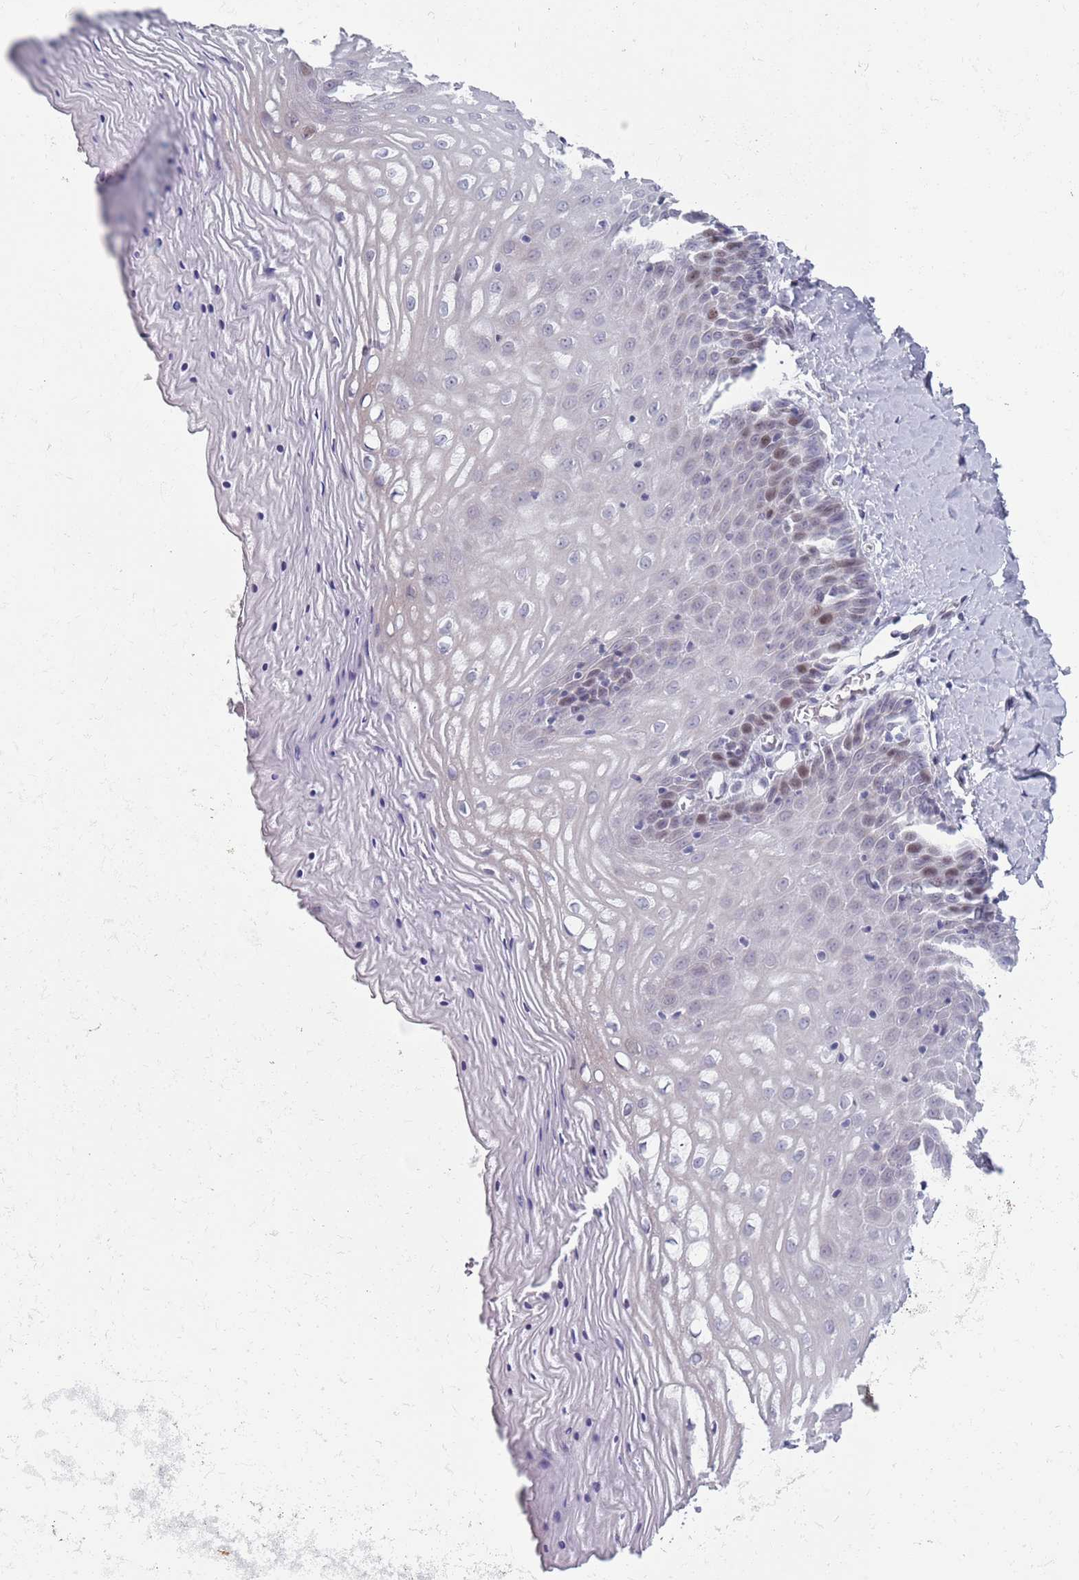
{"staining": {"intensity": "moderate", "quantity": "<25%", "location": "nuclear"}, "tissue": "vagina", "cell_type": "Squamous epithelial cells", "image_type": "normal", "snomed": [{"axis": "morphology", "description": "Normal tissue, NOS"}, {"axis": "topography", "description": "Vagina"}], "caption": "Vagina stained with a brown dye exhibits moderate nuclear positive expression in about <25% of squamous epithelial cells.", "gene": "ZKSCAN2", "patient": {"sex": "female", "age": 65}}